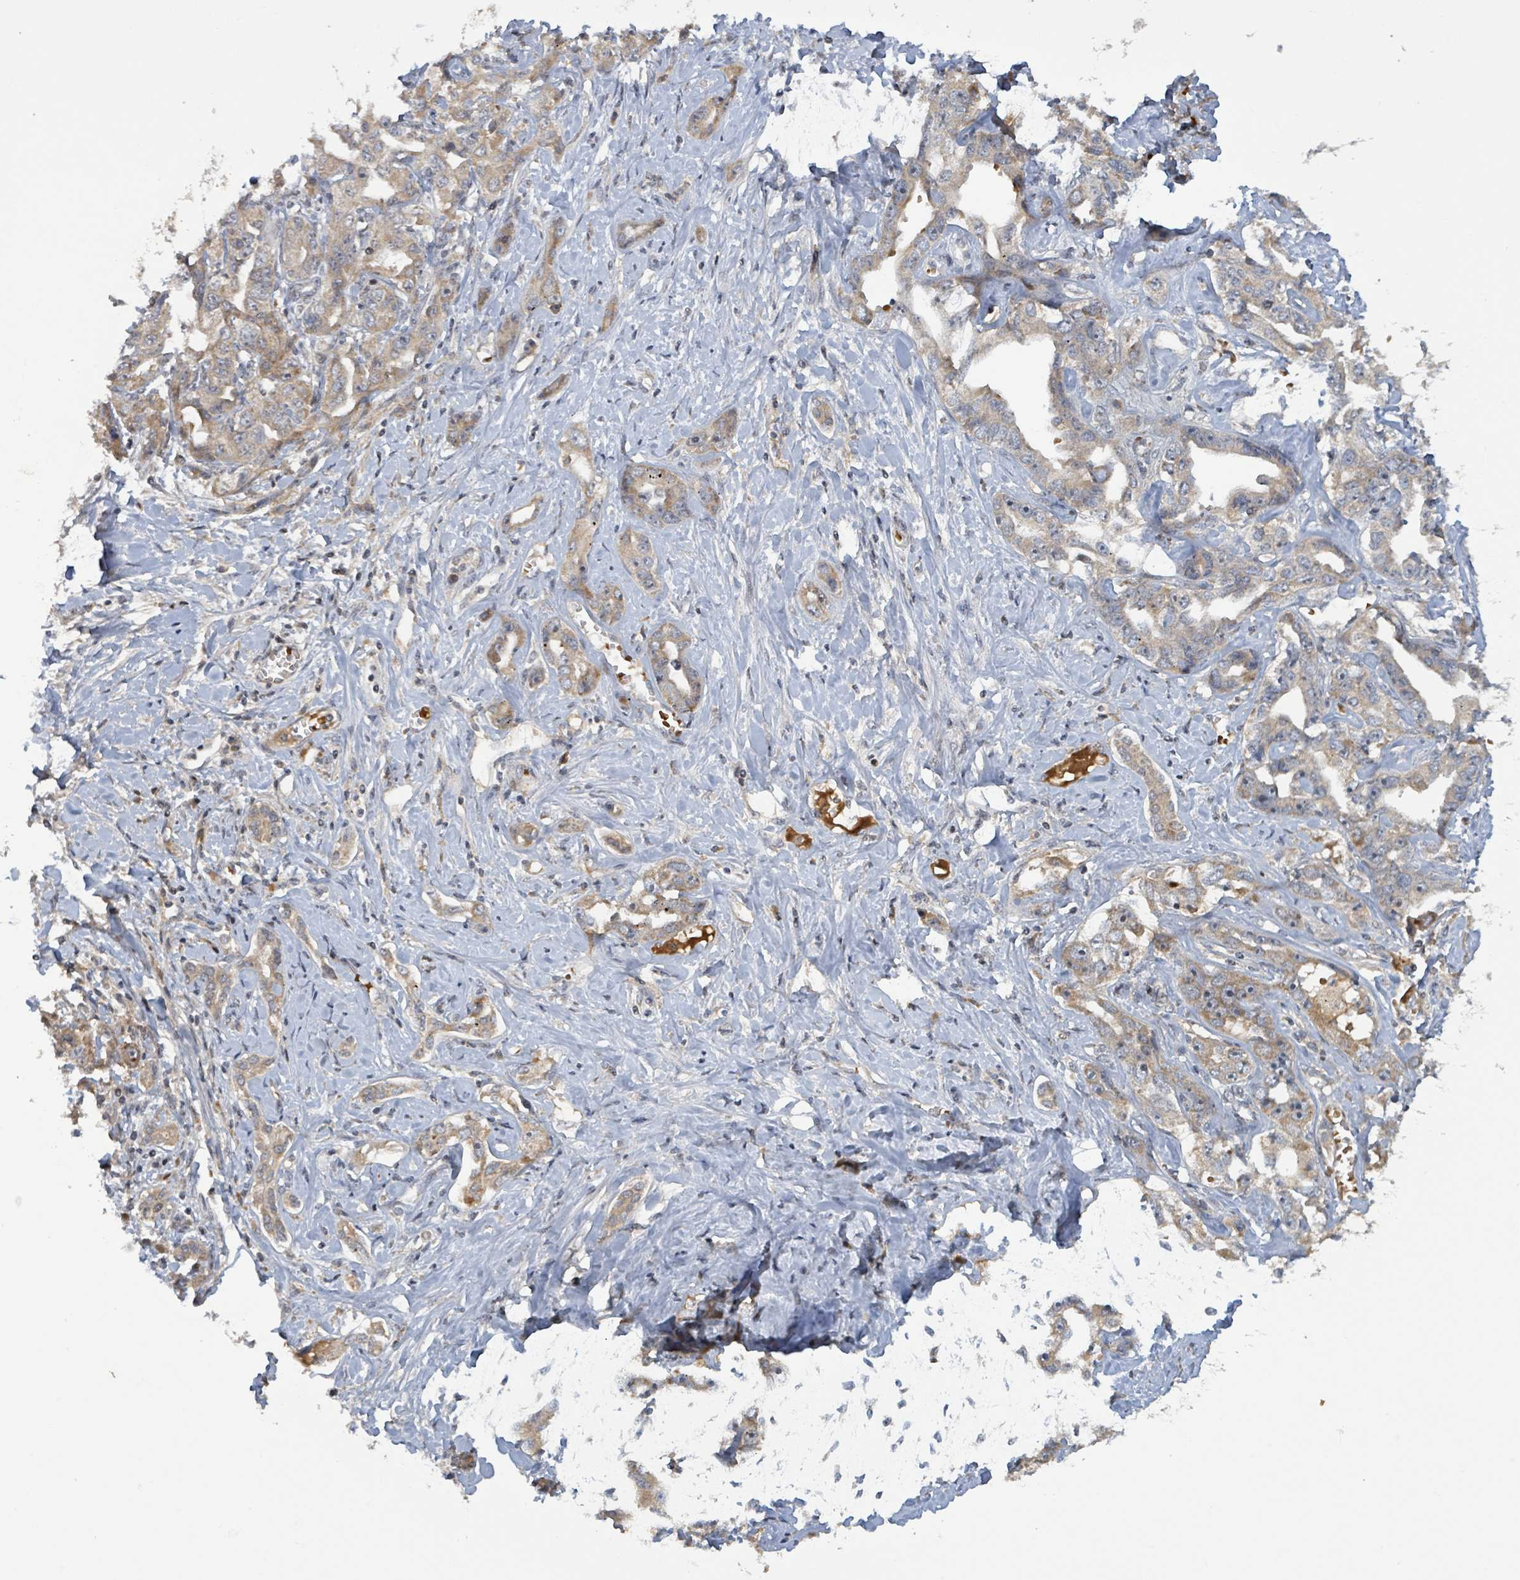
{"staining": {"intensity": "weak", "quantity": "25%-75%", "location": "cytoplasmic/membranous"}, "tissue": "liver cancer", "cell_type": "Tumor cells", "image_type": "cancer", "snomed": [{"axis": "morphology", "description": "Cholangiocarcinoma"}, {"axis": "topography", "description": "Liver"}], "caption": "Protein expression analysis of liver cancer reveals weak cytoplasmic/membranous positivity in about 25%-75% of tumor cells.", "gene": "ITGA11", "patient": {"sex": "male", "age": 59}}